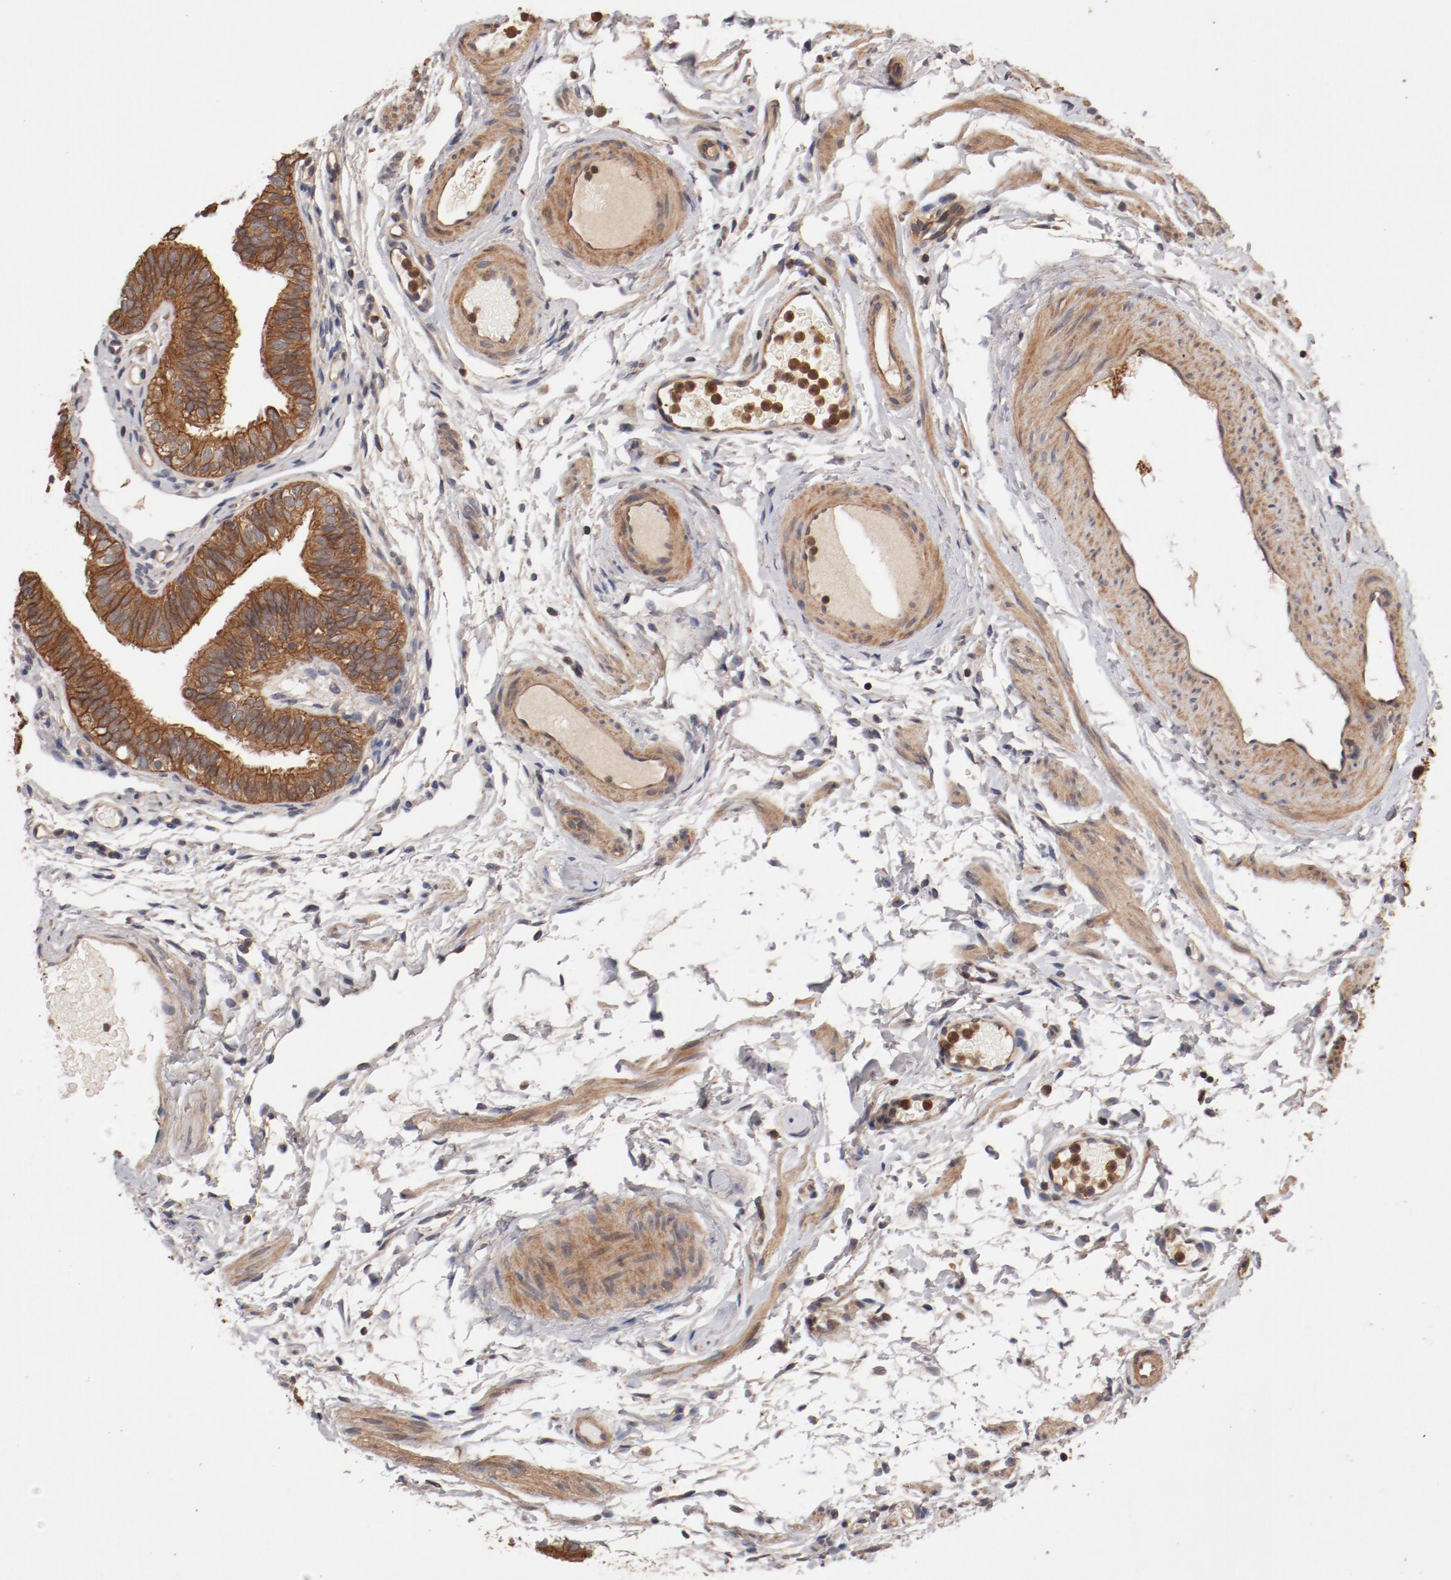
{"staining": {"intensity": "moderate", "quantity": ">75%", "location": "cytoplasmic/membranous"}, "tissue": "fallopian tube", "cell_type": "Glandular cells", "image_type": "normal", "snomed": [{"axis": "morphology", "description": "Normal tissue, NOS"}, {"axis": "morphology", "description": "Dermoid, NOS"}, {"axis": "topography", "description": "Fallopian tube"}], "caption": "Fallopian tube stained with immunohistochemistry (IHC) shows moderate cytoplasmic/membranous positivity in approximately >75% of glandular cells.", "gene": "GUF1", "patient": {"sex": "female", "age": 33}}